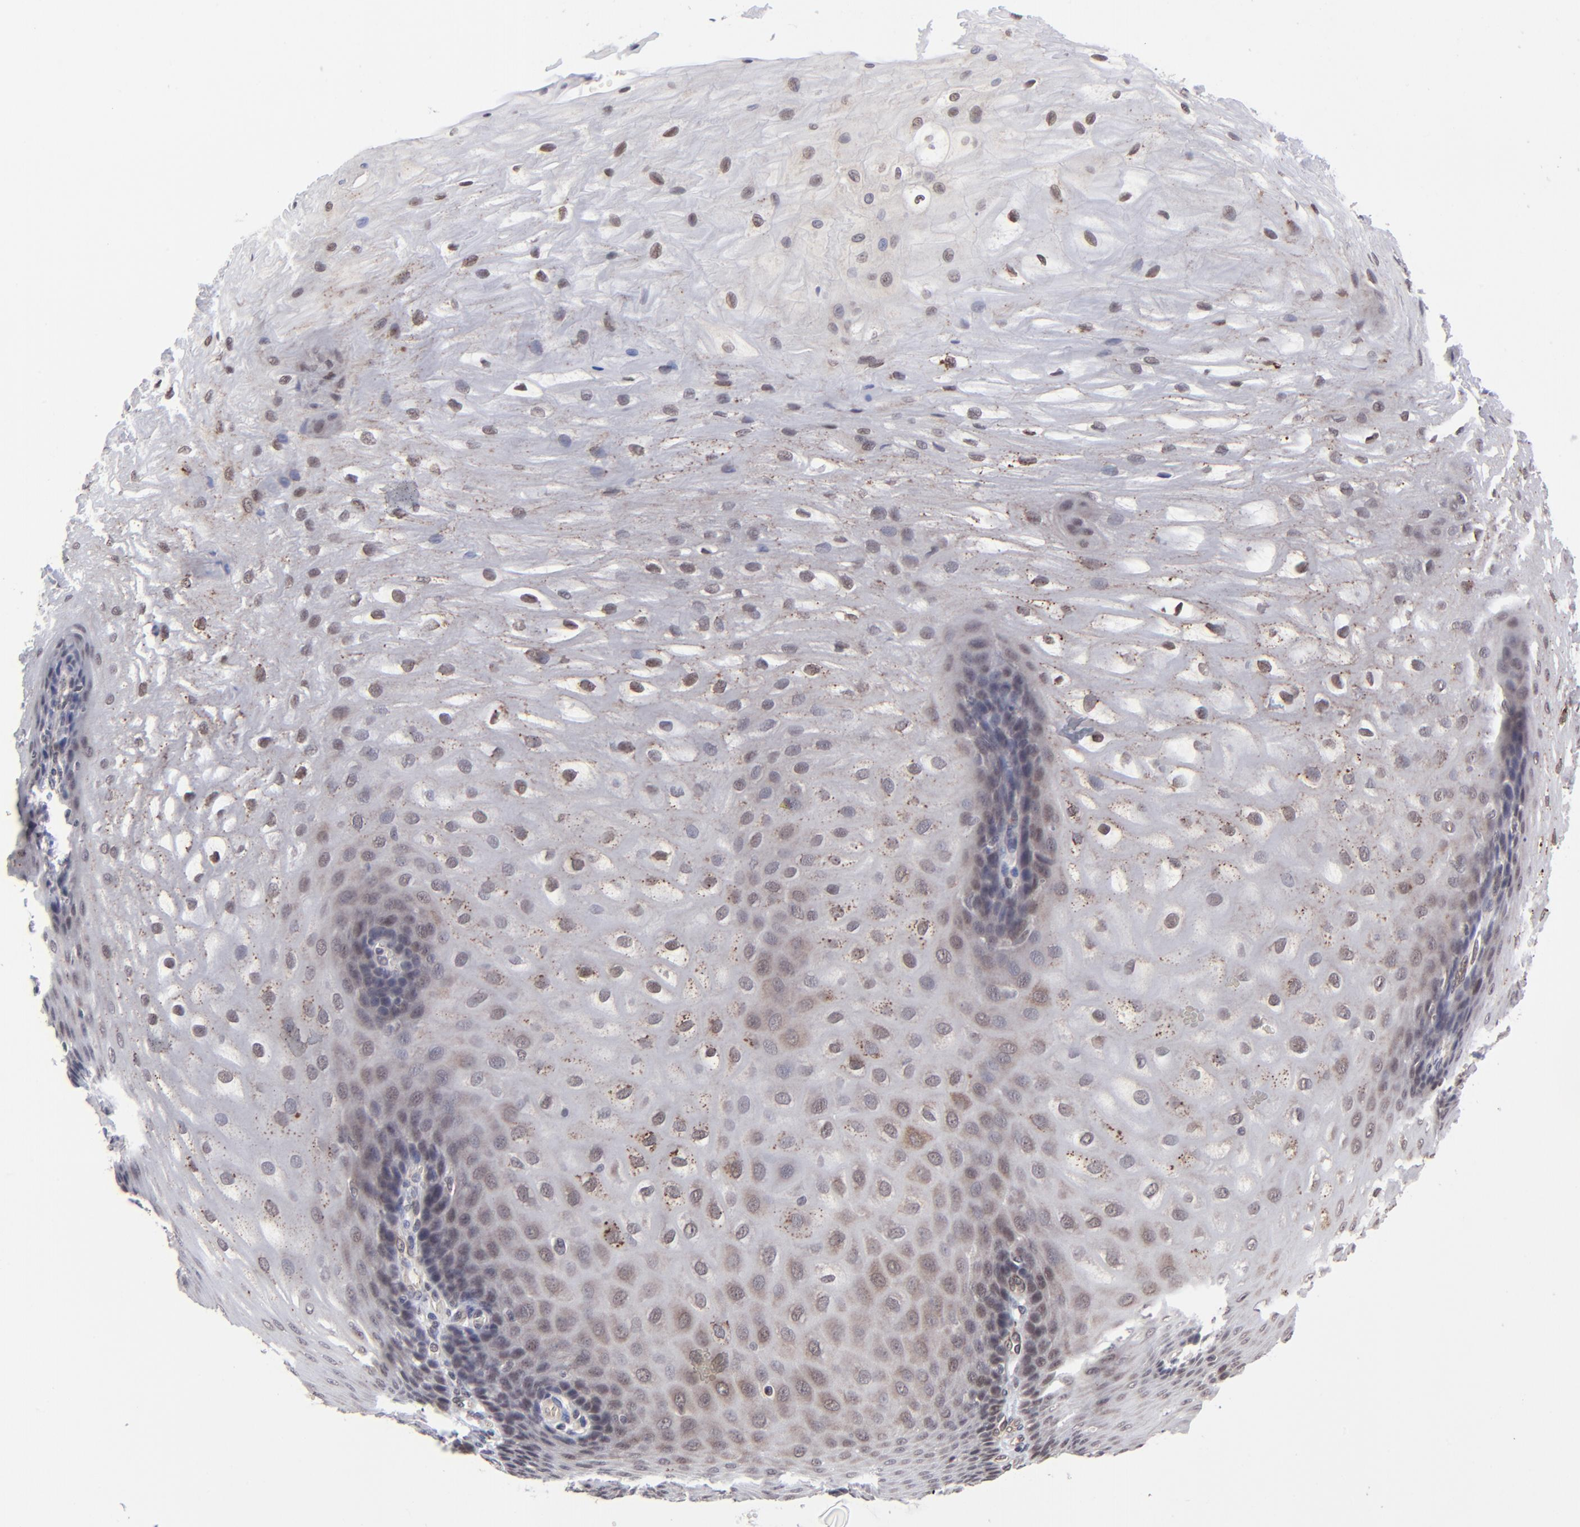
{"staining": {"intensity": "moderate", "quantity": "25%-75%", "location": "nuclear"}, "tissue": "esophagus", "cell_type": "Squamous epithelial cells", "image_type": "normal", "snomed": [{"axis": "morphology", "description": "Normal tissue, NOS"}, {"axis": "morphology", "description": "Adenocarcinoma, NOS"}, {"axis": "topography", "description": "Esophagus"}, {"axis": "topography", "description": "Stomach"}], "caption": "High-magnification brightfield microscopy of benign esophagus stained with DAB (brown) and counterstained with hematoxylin (blue). squamous epithelial cells exhibit moderate nuclear positivity is present in approximately25%-75% of cells.", "gene": "ZNF419", "patient": {"sex": "male", "age": 62}}